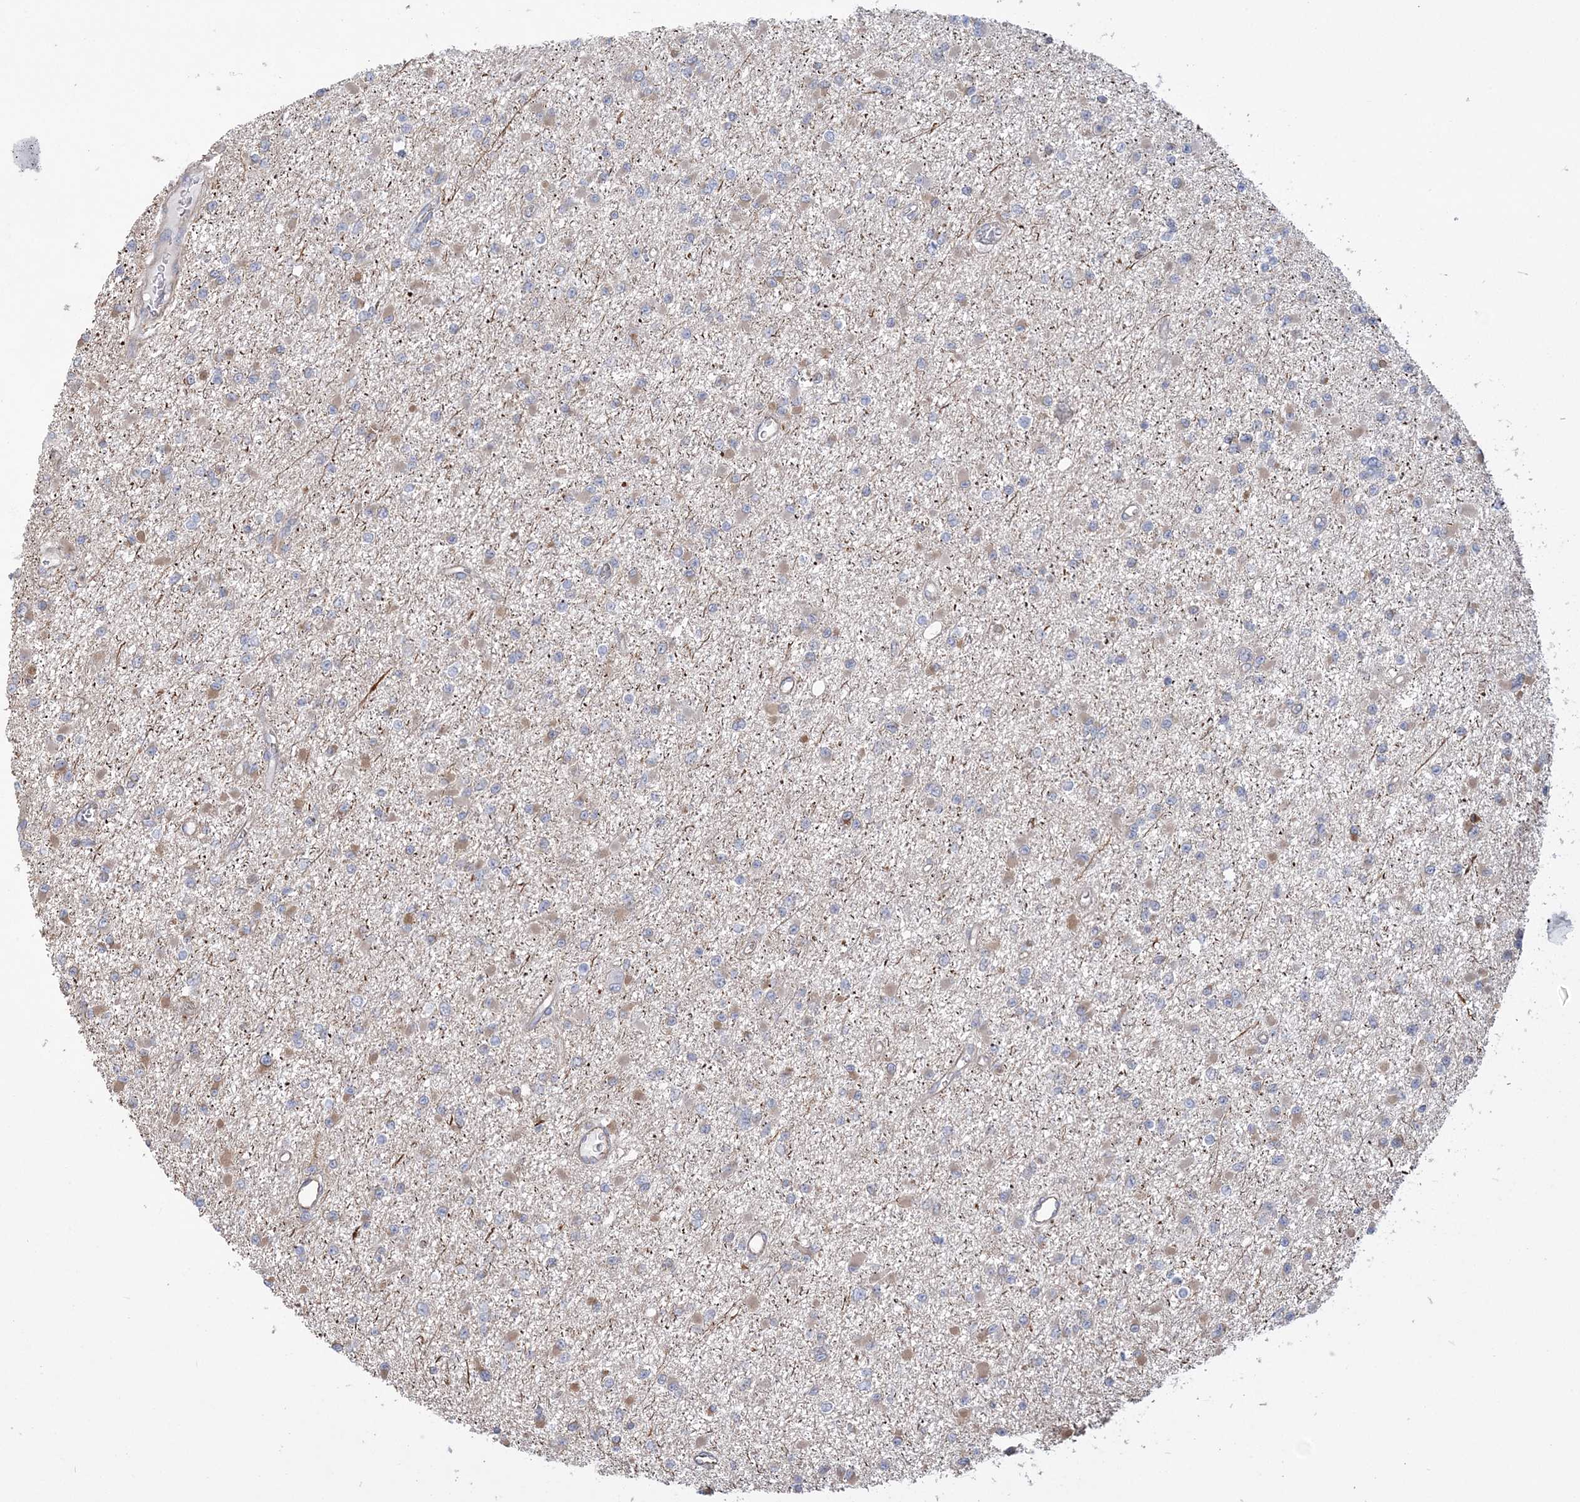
{"staining": {"intensity": "negative", "quantity": "none", "location": "none"}, "tissue": "glioma", "cell_type": "Tumor cells", "image_type": "cancer", "snomed": [{"axis": "morphology", "description": "Glioma, malignant, Low grade"}, {"axis": "topography", "description": "Brain"}], "caption": "This histopathology image is of glioma stained with immunohistochemistry to label a protein in brown with the nuclei are counter-stained blue. There is no staining in tumor cells. The staining was performed using DAB (3,3'-diaminobenzidine) to visualize the protein expression in brown, while the nuclei were stained in blue with hematoxylin (Magnification: 20x).", "gene": "ZNF821", "patient": {"sex": "female", "age": 22}}